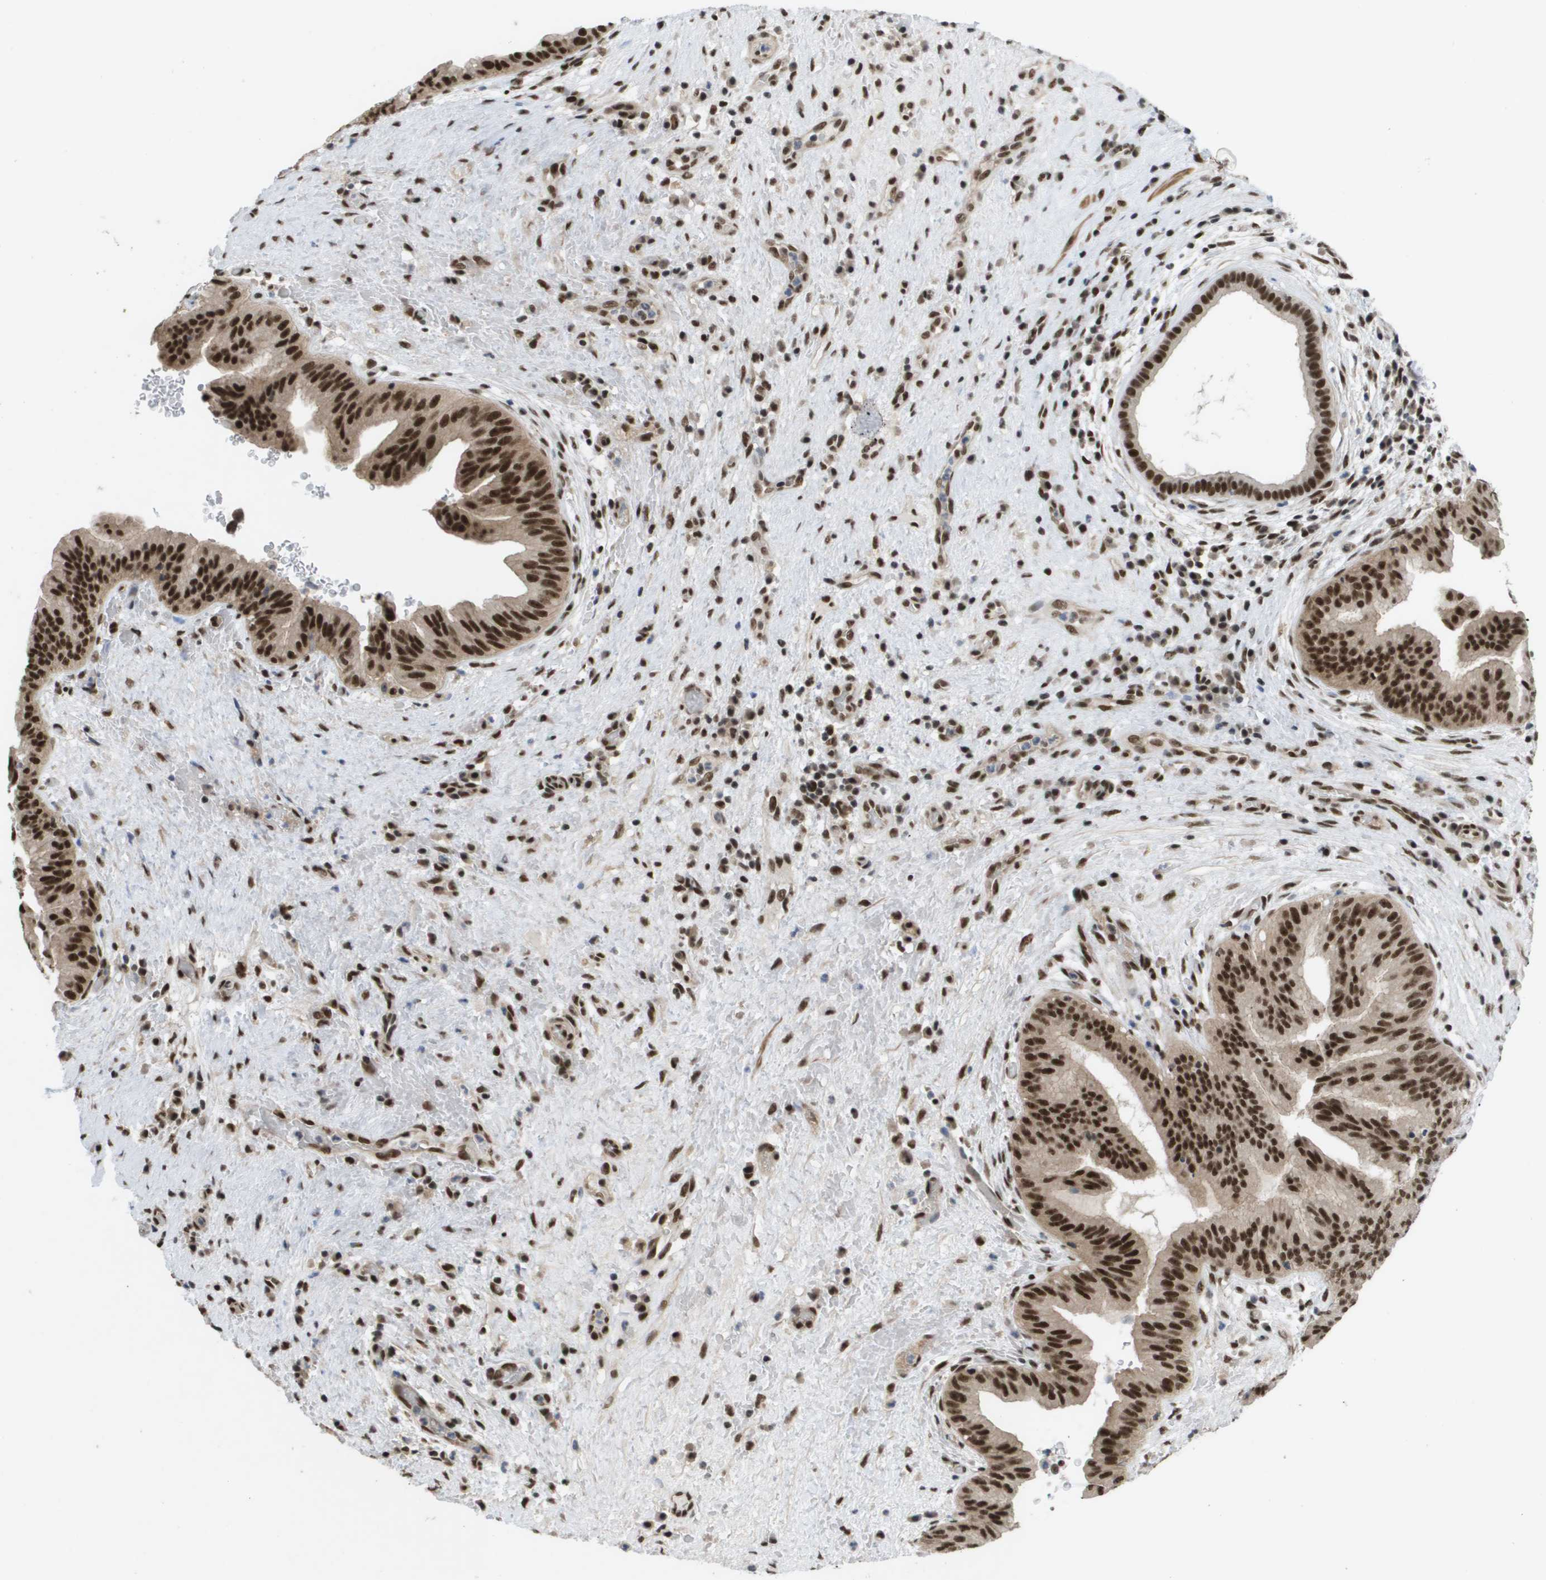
{"staining": {"intensity": "strong", "quantity": ">75%", "location": "cytoplasmic/membranous,nuclear"}, "tissue": "liver cancer", "cell_type": "Tumor cells", "image_type": "cancer", "snomed": [{"axis": "morphology", "description": "Cholangiocarcinoma"}, {"axis": "topography", "description": "Liver"}], "caption": "Liver cancer (cholangiocarcinoma) stained with IHC shows strong cytoplasmic/membranous and nuclear staining in approximately >75% of tumor cells.", "gene": "CDT1", "patient": {"sex": "female", "age": 38}}